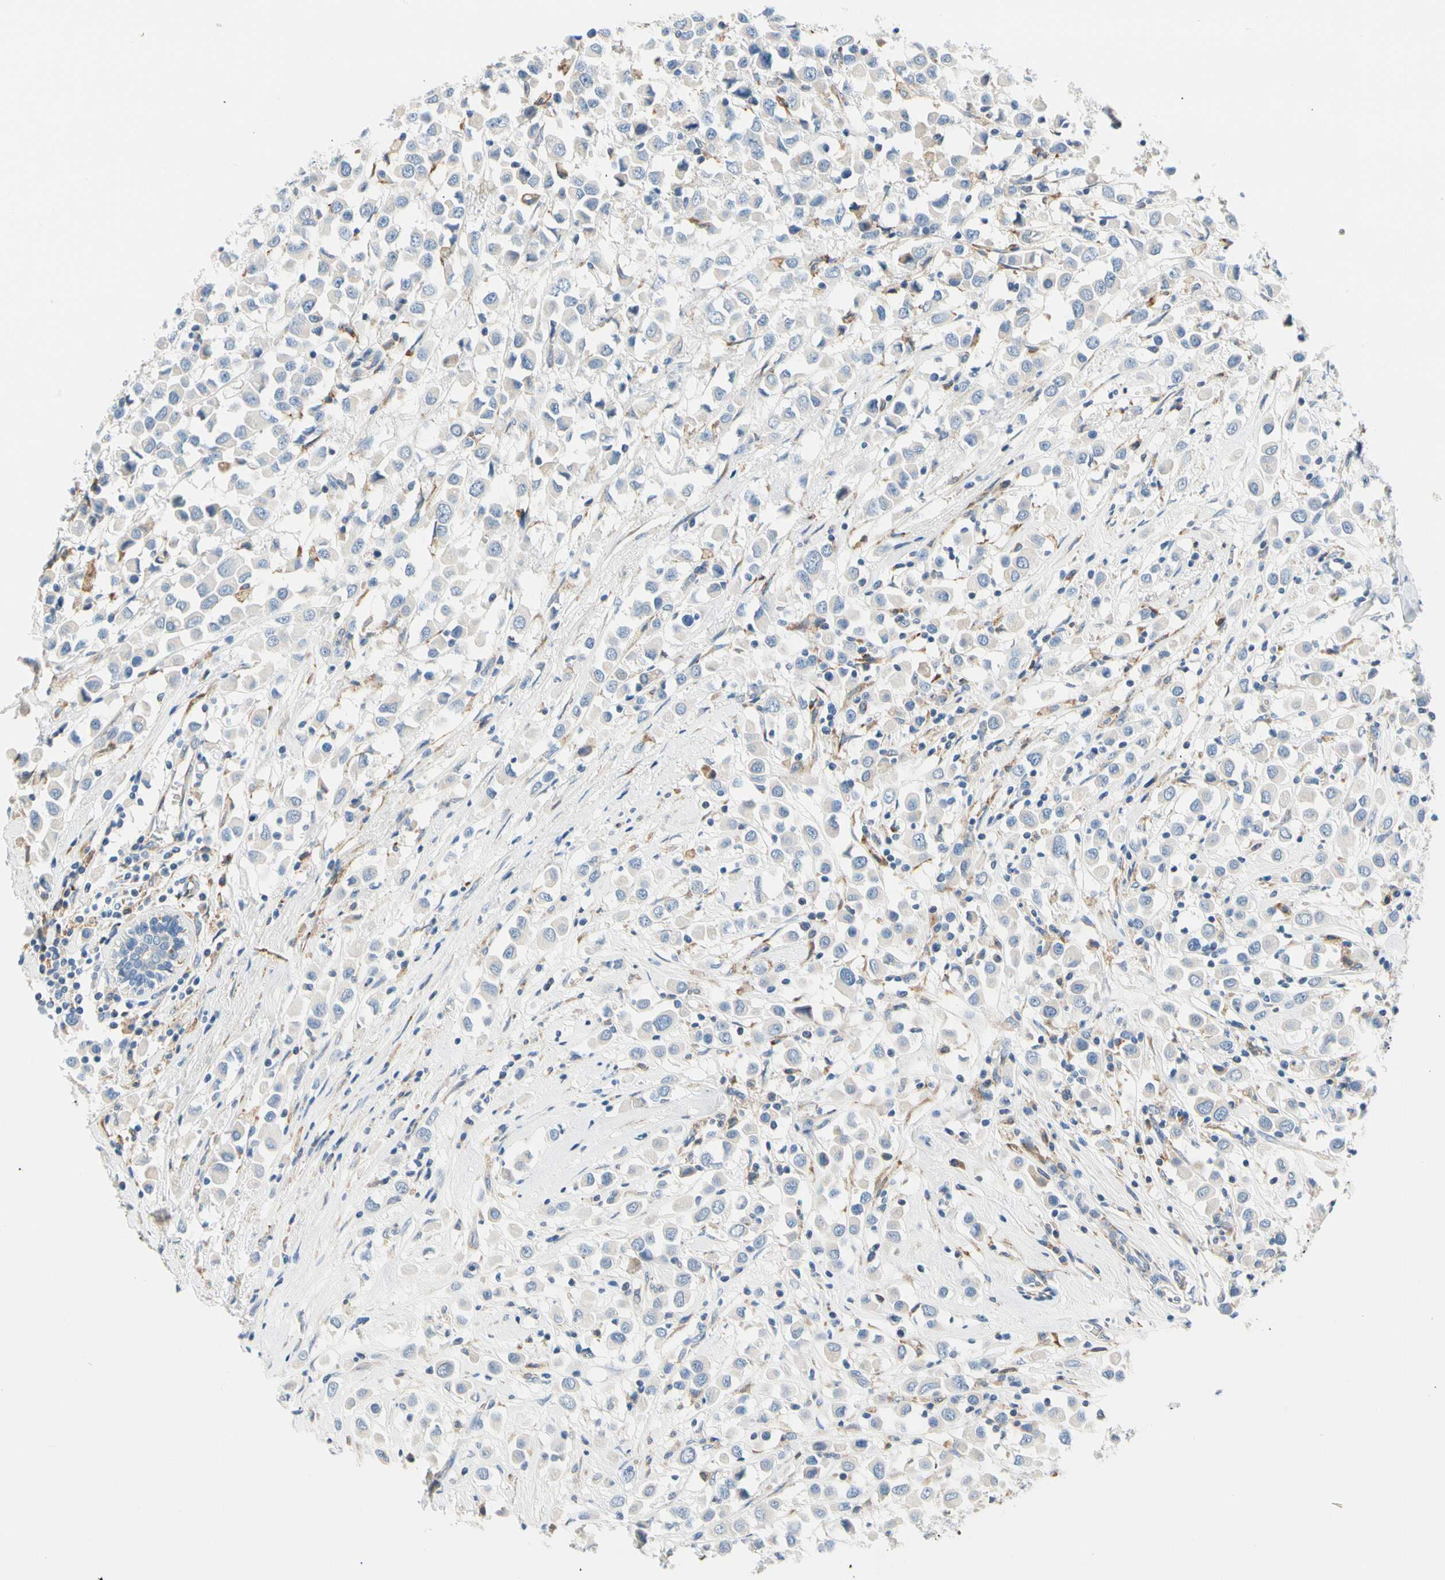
{"staining": {"intensity": "negative", "quantity": "none", "location": "none"}, "tissue": "breast cancer", "cell_type": "Tumor cells", "image_type": "cancer", "snomed": [{"axis": "morphology", "description": "Duct carcinoma"}, {"axis": "topography", "description": "Breast"}], "caption": "A high-resolution photomicrograph shows immunohistochemistry (IHC) staining of intraductal carcinoma (breast), which displays no significant staining in tumor cells.", "gene": "STXBP1", "patient": {"sex": "female", "age": 61}}